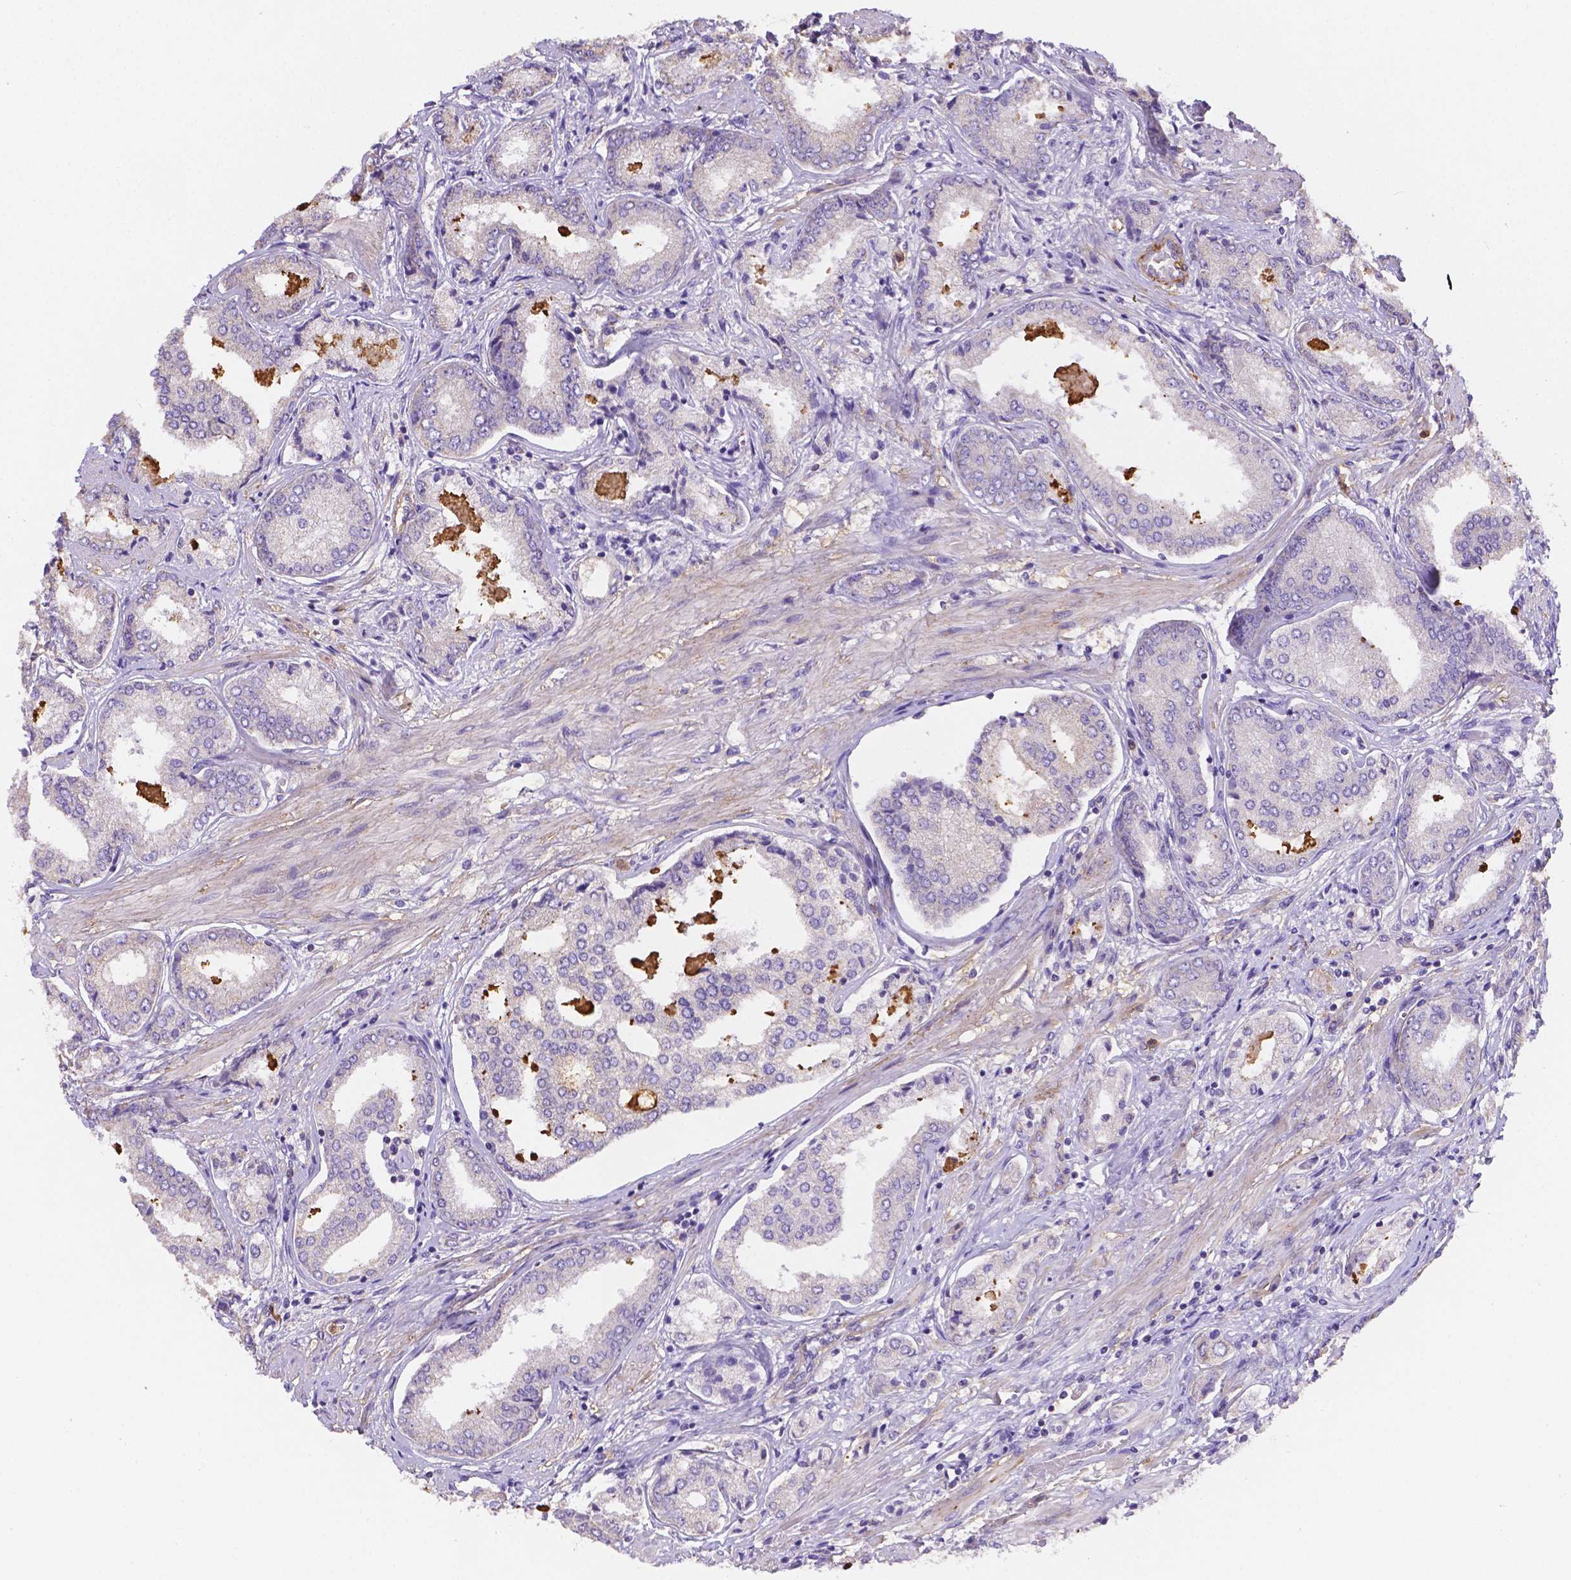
{"staining": {"intensity": "negative", "quantity": "none", "location": "none"}, "tissue": "prostate cancer", "cell_type": "Tumor cells", "image_type": "cancer", "snomed": [{"axis": "morphology", "description": "Adenocarcinoma, NOS"}, {"axis": "topography", "description": "Prostate"}], "caption": "Tumor cells are negative for protein expression in human adenocarcinoma (prostate).", "gene": "NXPE2", "patient": {"sex": "male", "age": 63}}